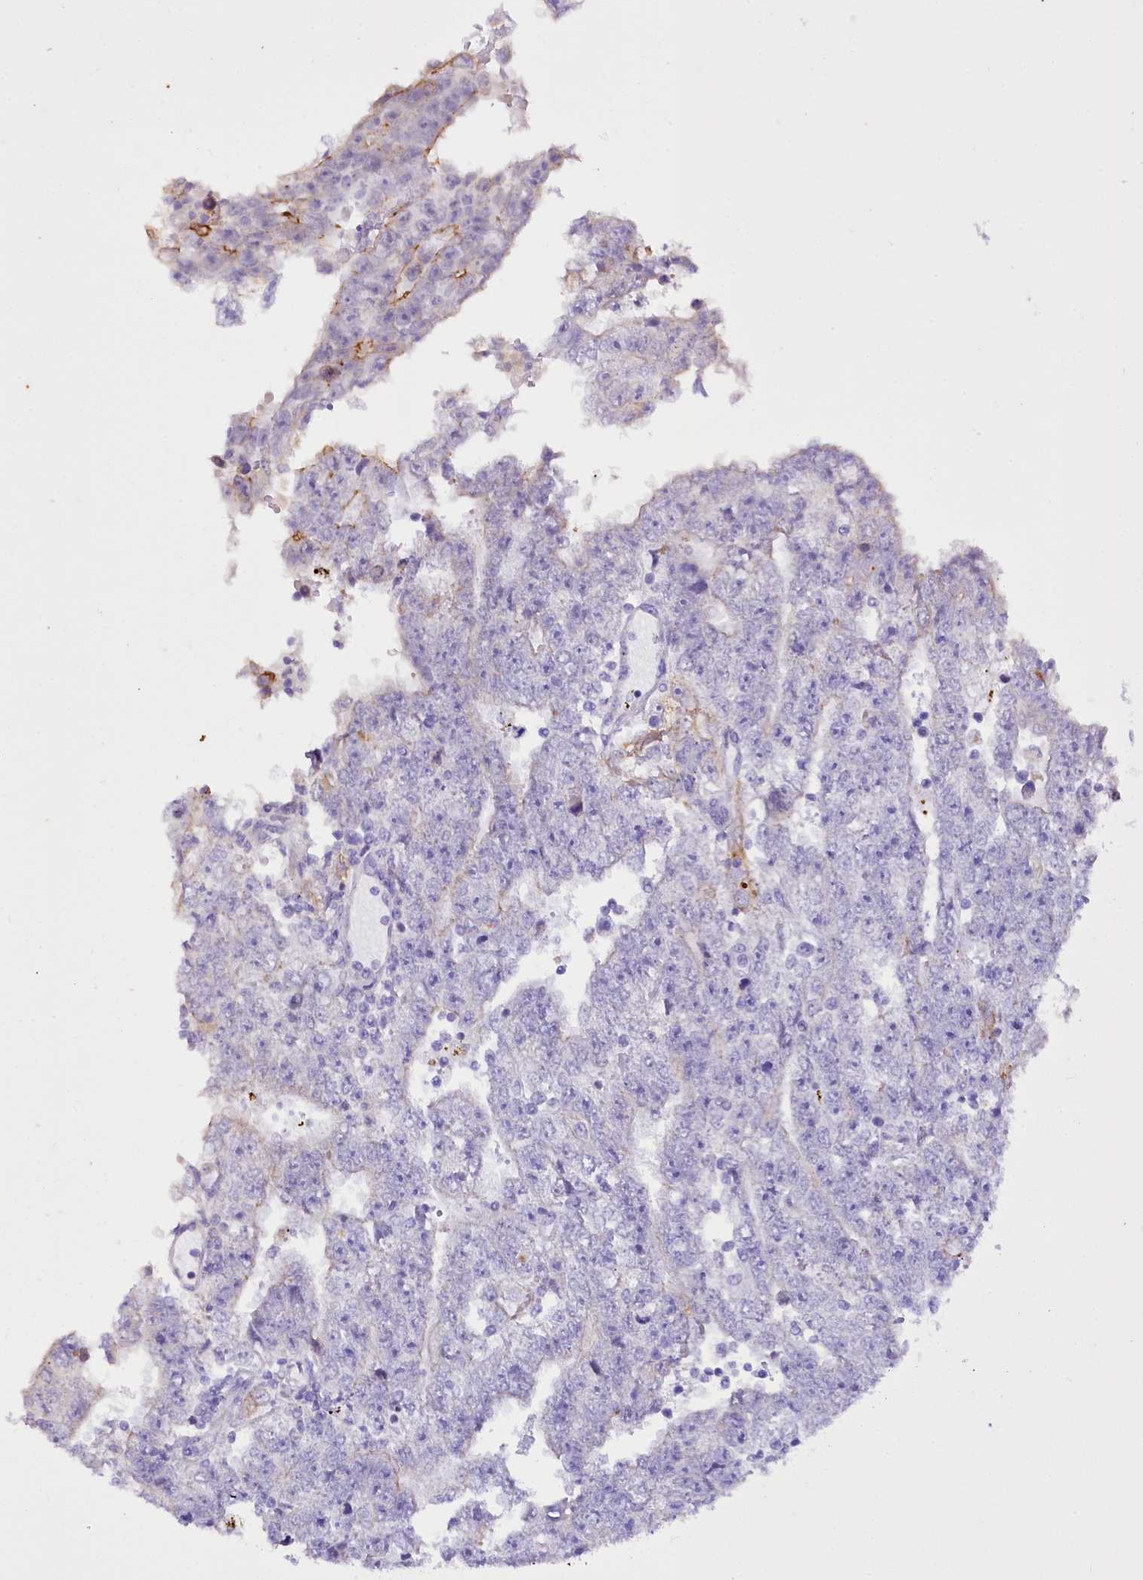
{"staining": {"intensity": "negative", "quantity": "none", "location": "none"}, "tissue": "testis cancer", "cell_type": "Tumor cells", "image_type": "cancer", "snomed": [{"axis": "morphology", "description": "Carcinoma, Embryonal, NOS"}, {"axis": "topography", "description": "Testis"}], "caption": "Immunohistochemical staining of human testis cancer shows no significant staining in tumor cells.", "gene": "FAAP20", "patient": {"sex": "male", "age": 25}}